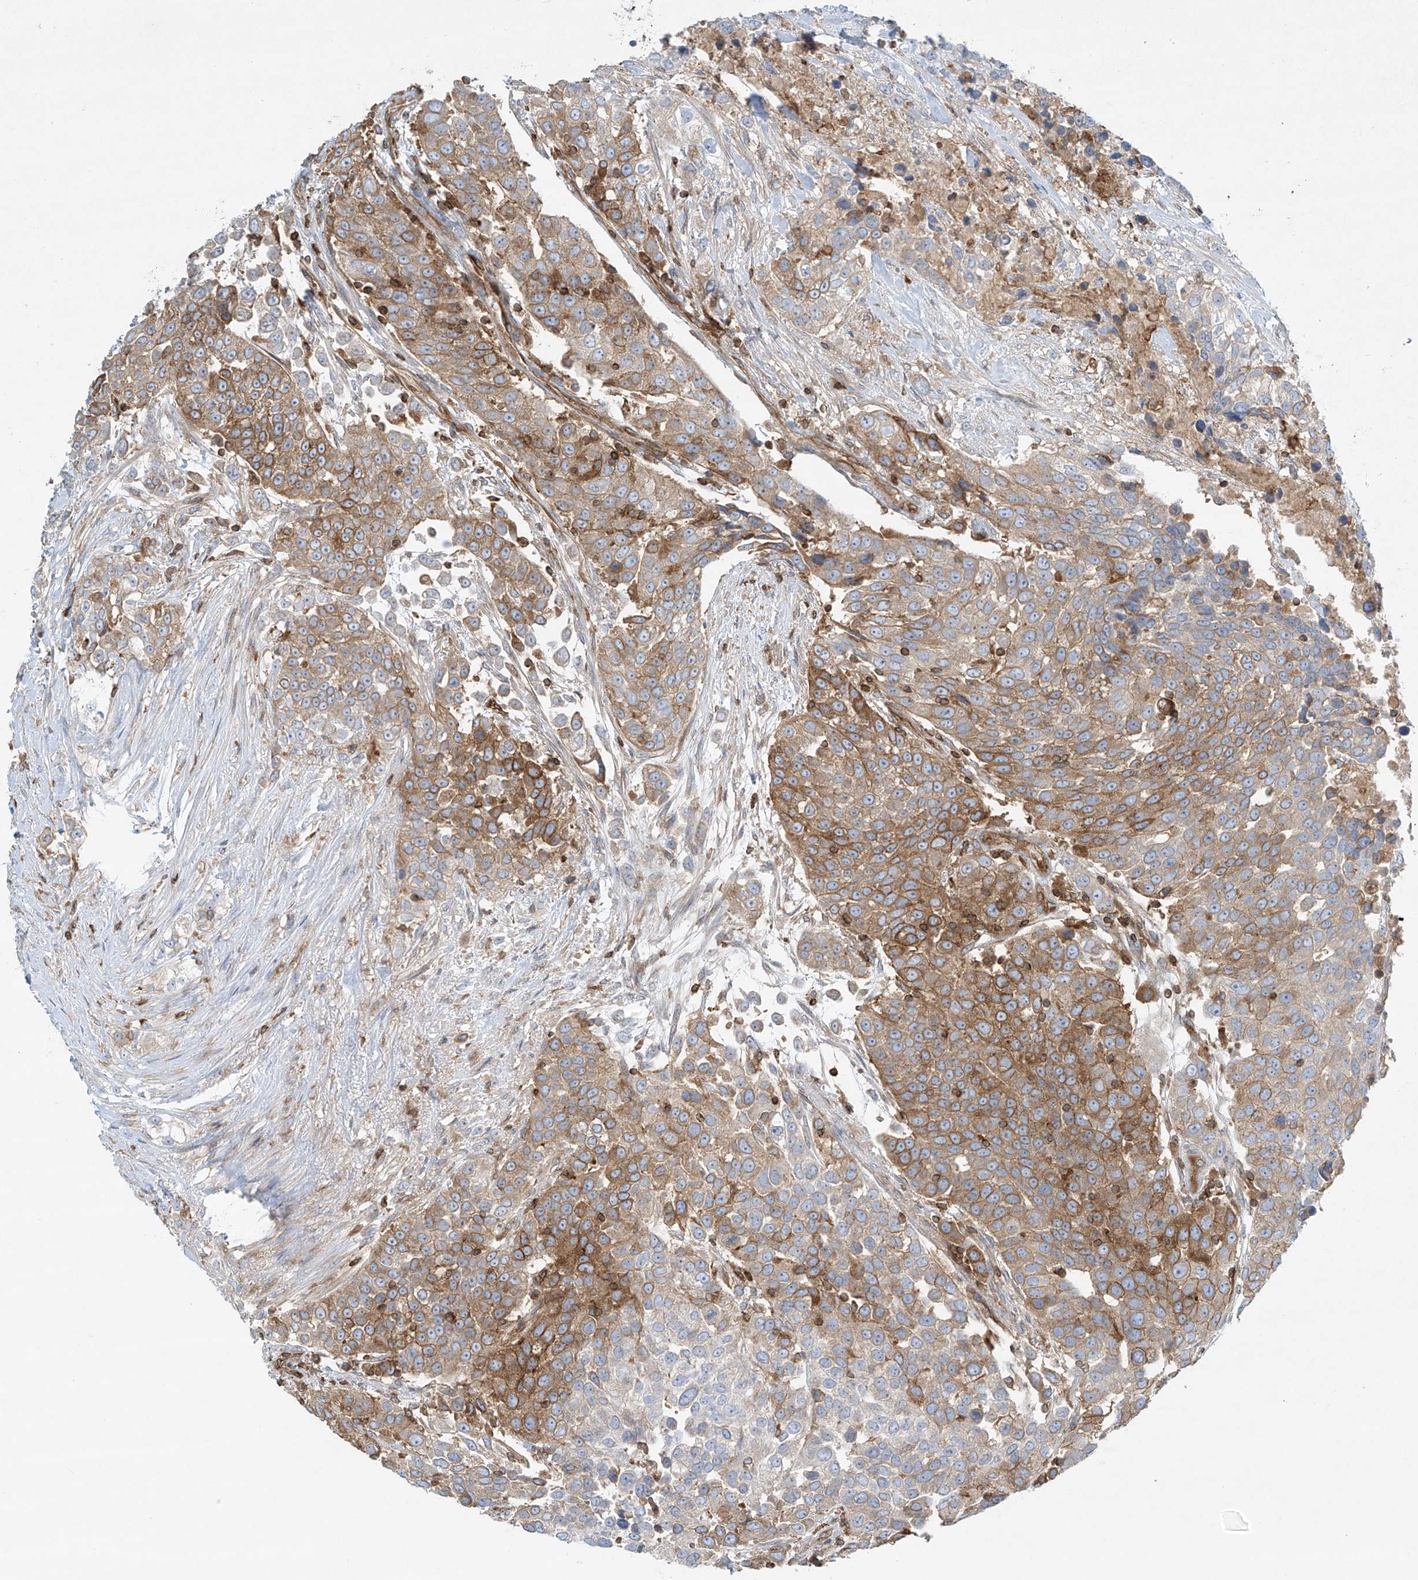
{"staining": {"intensity": "moderate", "quantity": ">75%", "location": "cytoplasmic/membranous"}, "tissue": "urothelial cancer", "cell_type": "Tumor cells", "image_type": "cancer", "snomed": [{"axis": "morphology", "description": "Urothelial carcinoma, High grade"}, {"axis": "topography", "description": "Urinary bladder"}], "caption": "A brown stain highlights moderate cytoplasmic/membranous positivity of a protein in urothelial cancer tumor cells.", "gene": "HLA-E", "patient": {"sex": "female", "age": 80}}